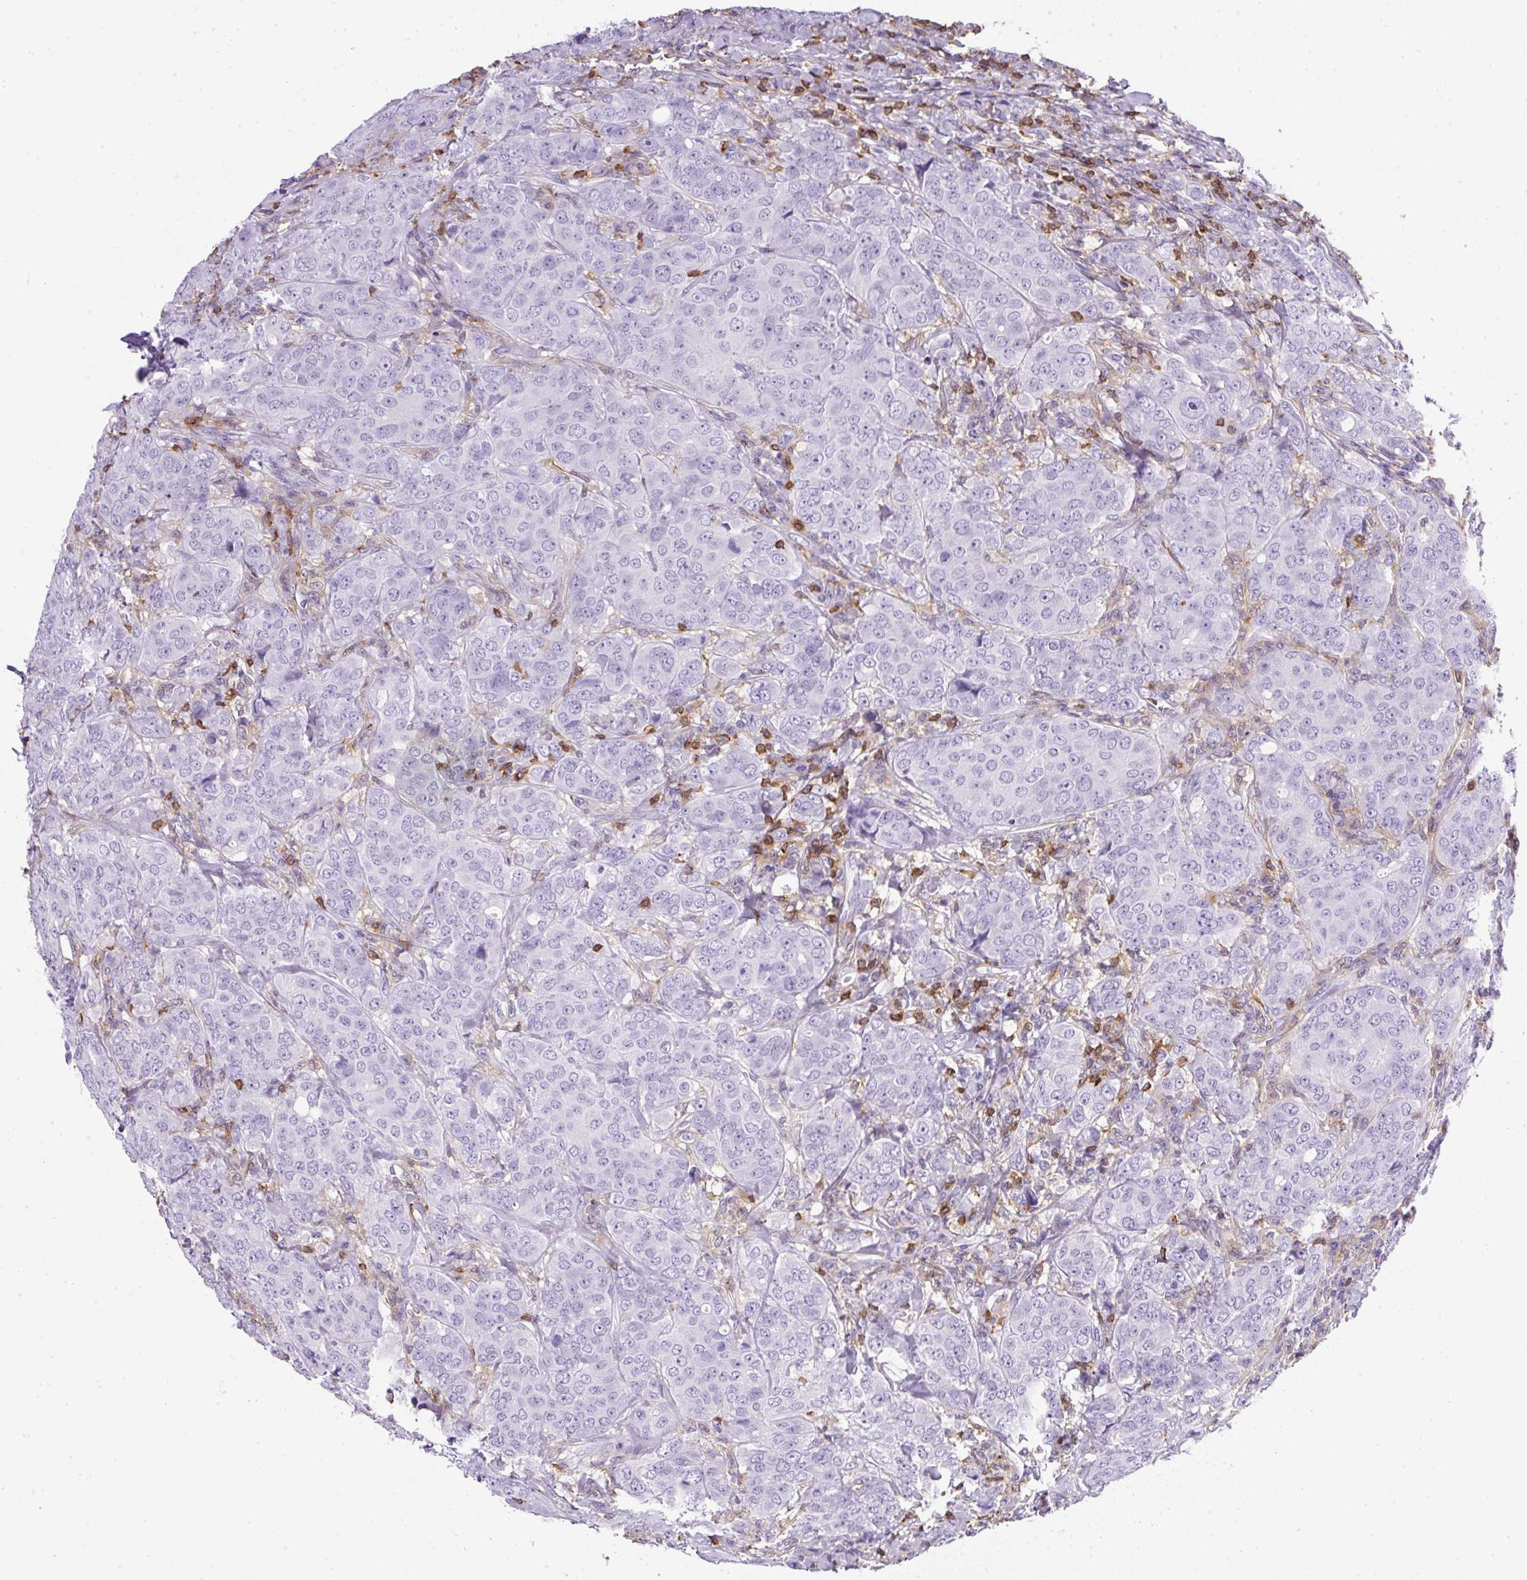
{"staining": {"intensity": "negative", "quantity": "none", "location": "none"}, "tissue": "breast cancer", "cell_type": "Tumor cells", "image_type": "cancer", "snomed": [{"axis": "morphology", "description": "Duct carcinoma"}, {"axis": "topography", "description": "Breast"}], "caption": "DAB immunohistochemical staining of breast cancer reveals no significant positivity in tumor cells. The staining is performed using DAB brown chromogen with nuclei counter-stained in using hematoxylin.", "gene": "FAM228B", "patient": {"sex": "female", "age": 43}}